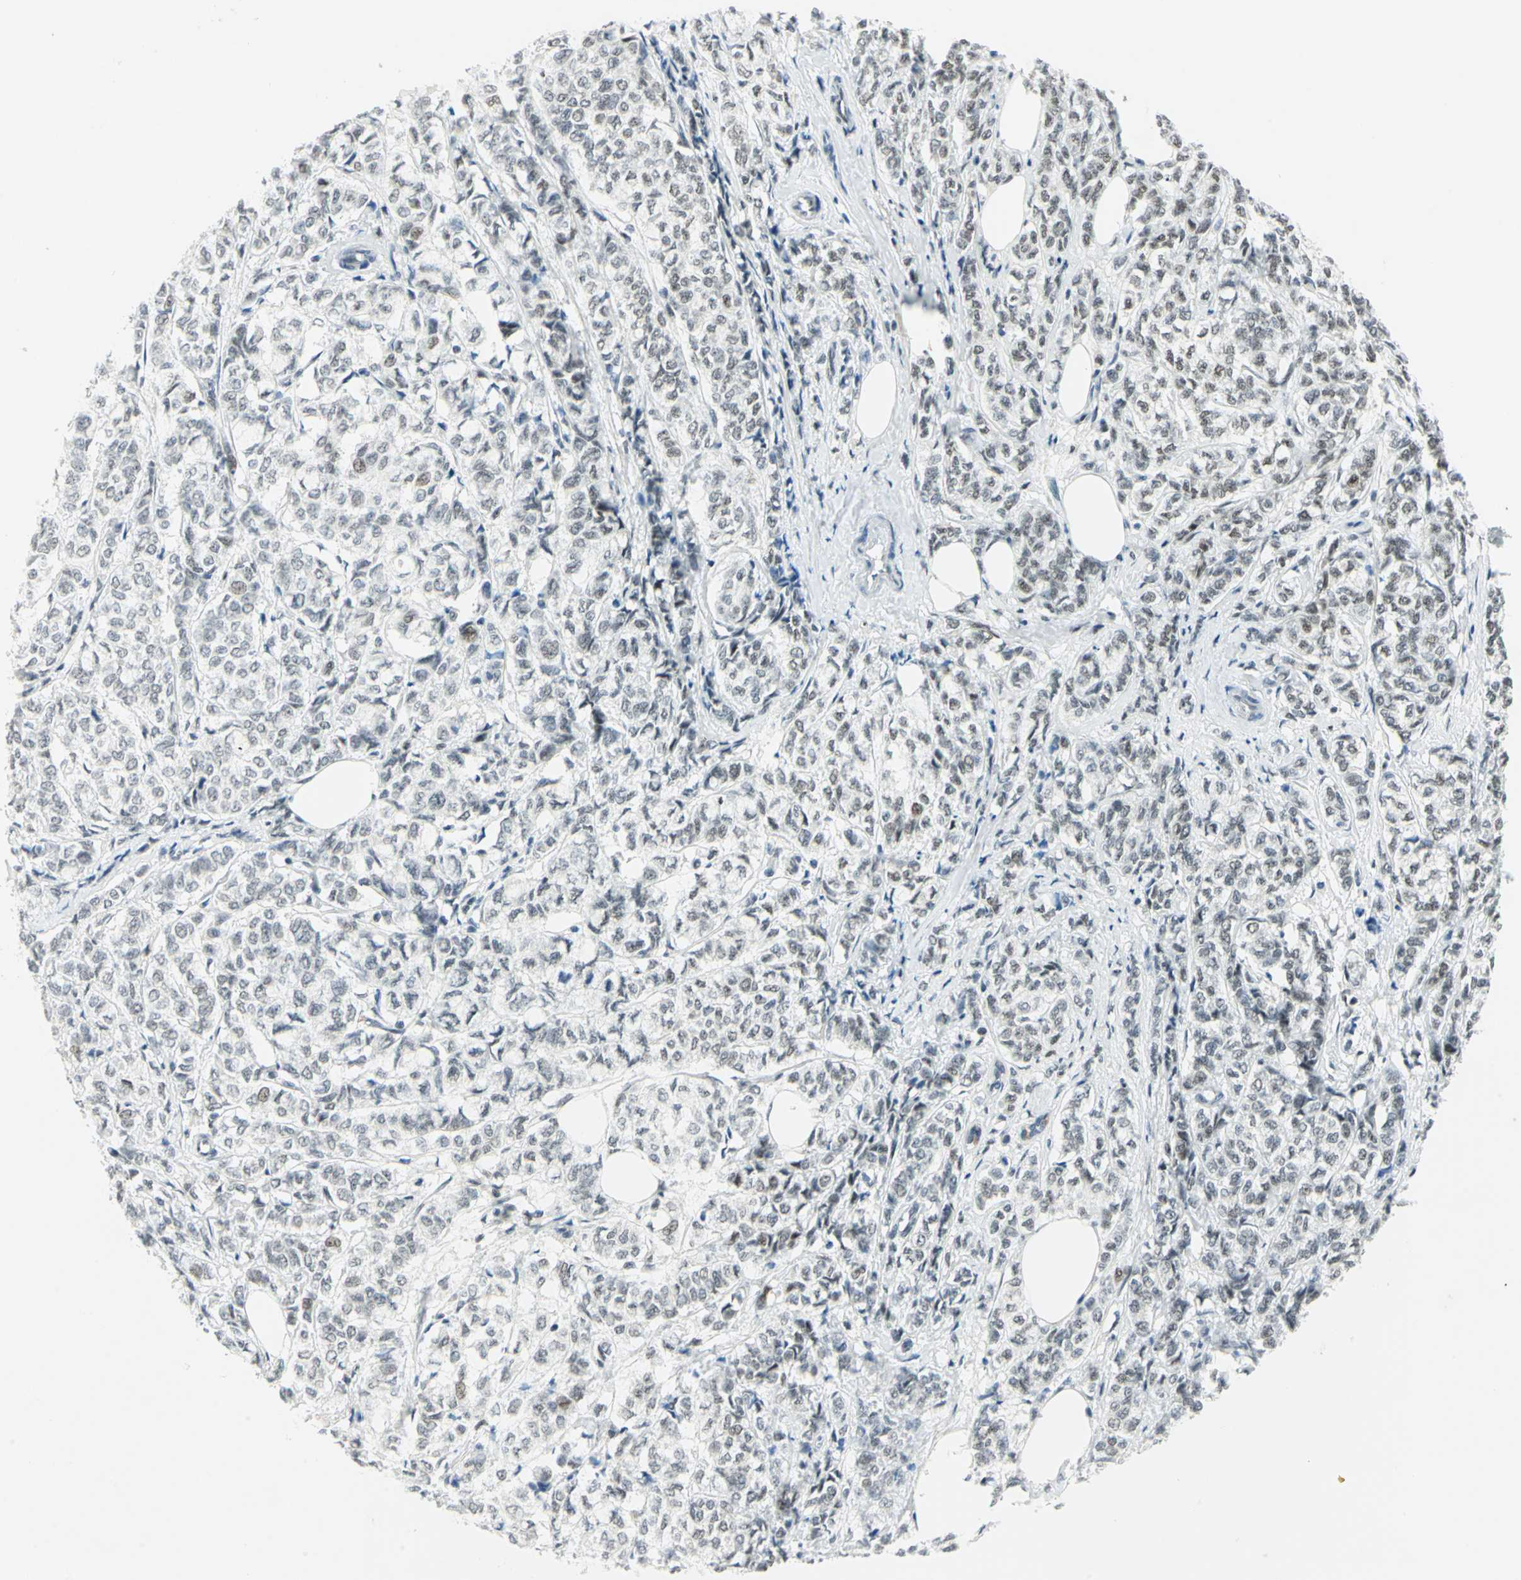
{"staining": {"intensity": "weak", "quantity": "25%-75%", "location": "nuclear"}, "tissue": "breast cancer", "cell_type": "Tumor cells", "image_type": "cancer", "snomed": [{"axis": "morphology", "description": "Lobular carcinoma"}, {"axis": "topography", "description": "Breast"}], "caption": "IHC of human breast cancer shows low levels of weak nuclear expression in approximately 25%-75% of tumor cells.", "gene": "MTMR10", "patient": {"sex": "female", "age": 60}}